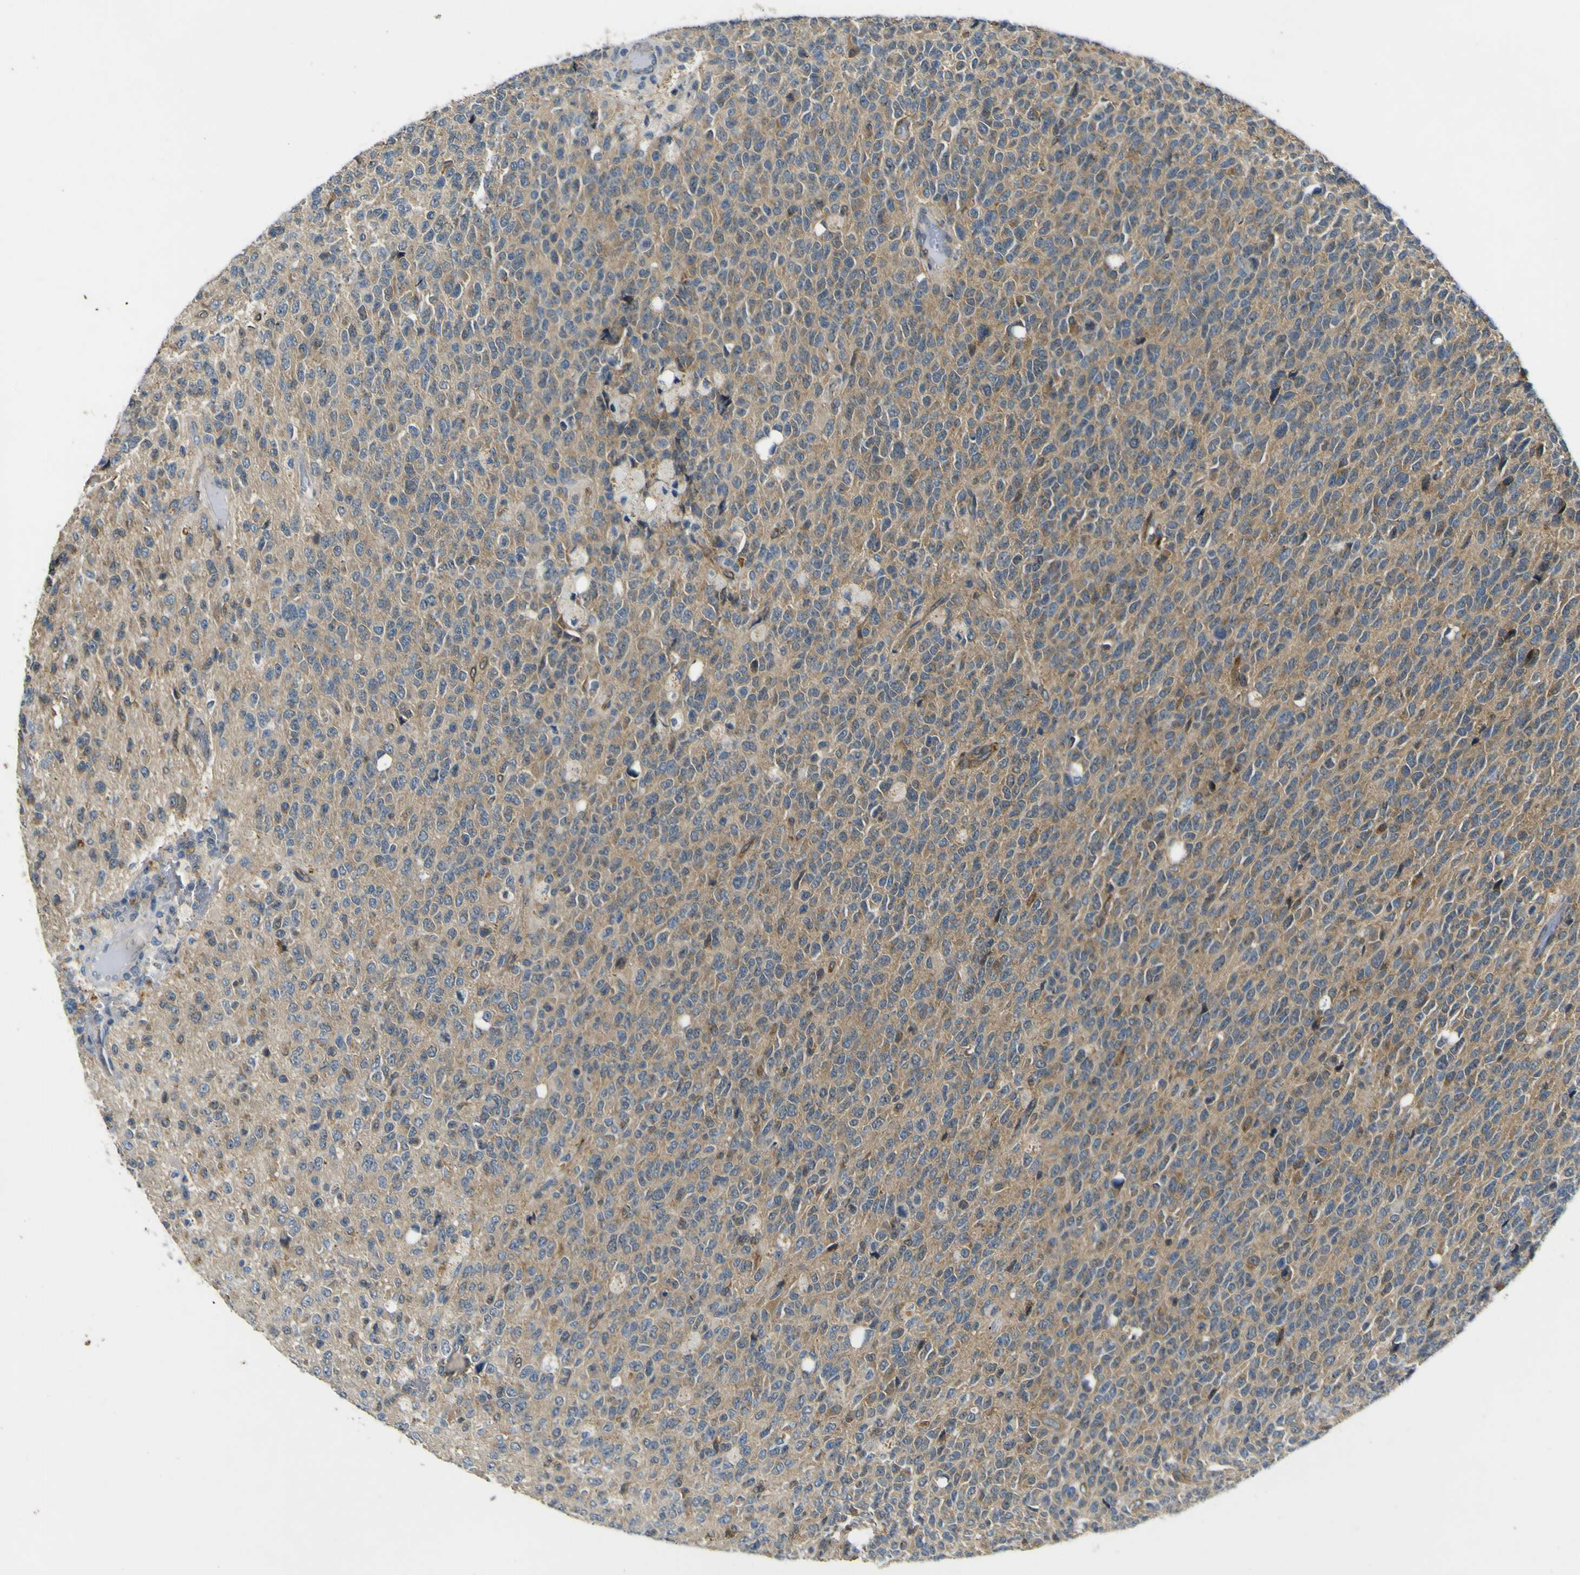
{"staining": {"intensity": "weak", "quantity": "<25%", "location": "cytoplasmic/membranous"}, "tissue": "glioma", "cell_type": "Tumor cells", "image_type": "cancer", "snomed": [{"axis": "morphology", "description": "Glioma, malignant, High grade"}, {"axis": "topography", "description": "pancreas cauda"}], "caption": "This photomicrograph is of glioma stained with immunohistochemistry to label a protein in brown with the nuclei are counter-stained blue. There is no expression in tumor cells.", "gene": "LDLR", "patient": {"sex": "male", "age": 60}}